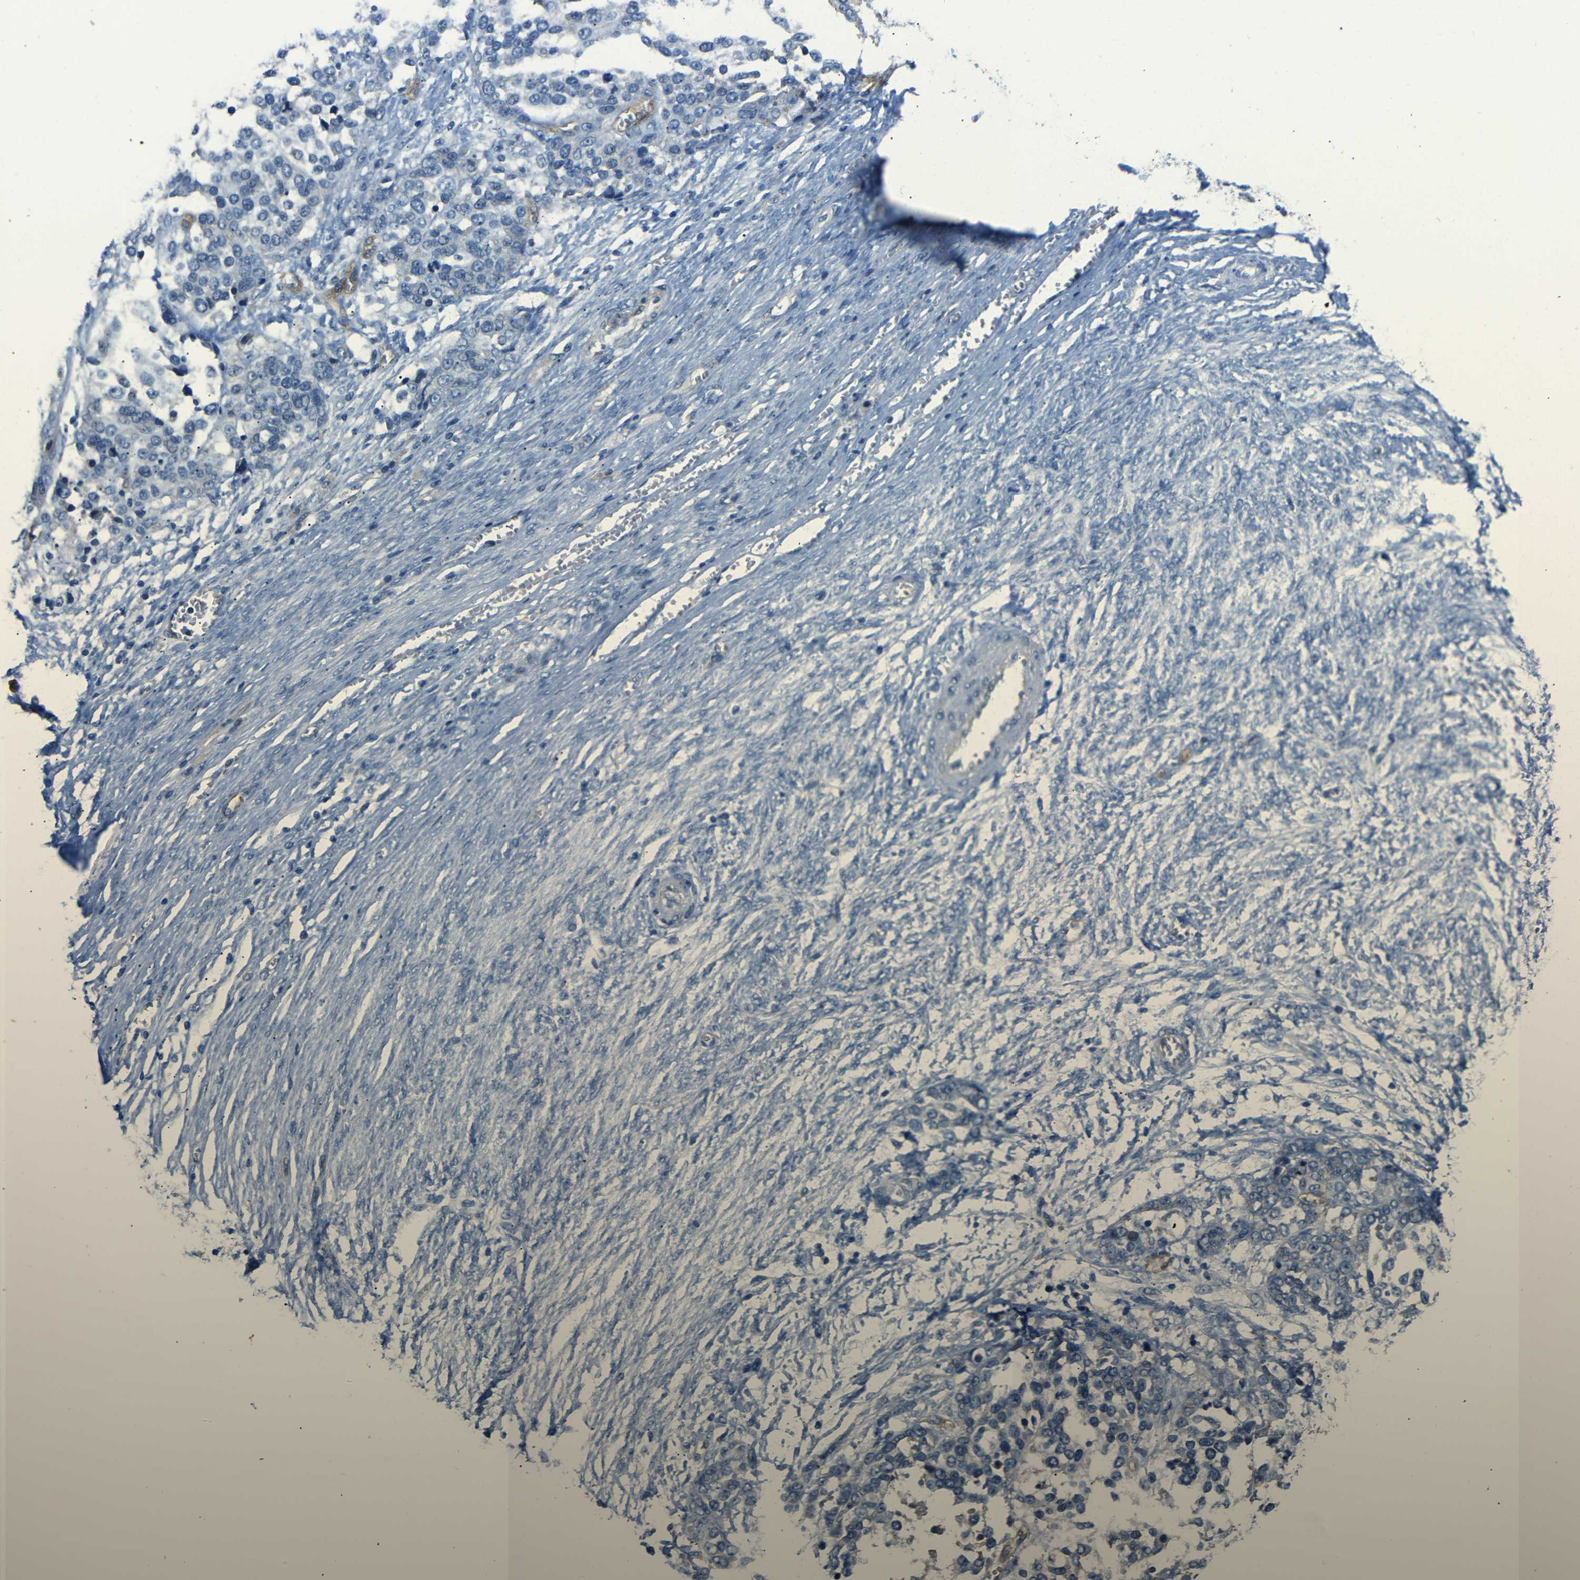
{"staining": {"intensity": "negative", "quantity": "none", "location": "none"}, "tissue": "ovarian cancer", "cell_type": "Tumor cells", "image_type": "cancer", "snomed": [{"axis": "morphology", "description": "Cystadenocarcinoma, serous, NOS"}, {"axis": "topography", "description": "Ovary"}], "caption": "A micrograph of human serous cystadenocarcinoma (ovarian) is negative for staining in tumor cells.", "gene": "MYO1B", "patient": {"sex": "female", "age": 44}}